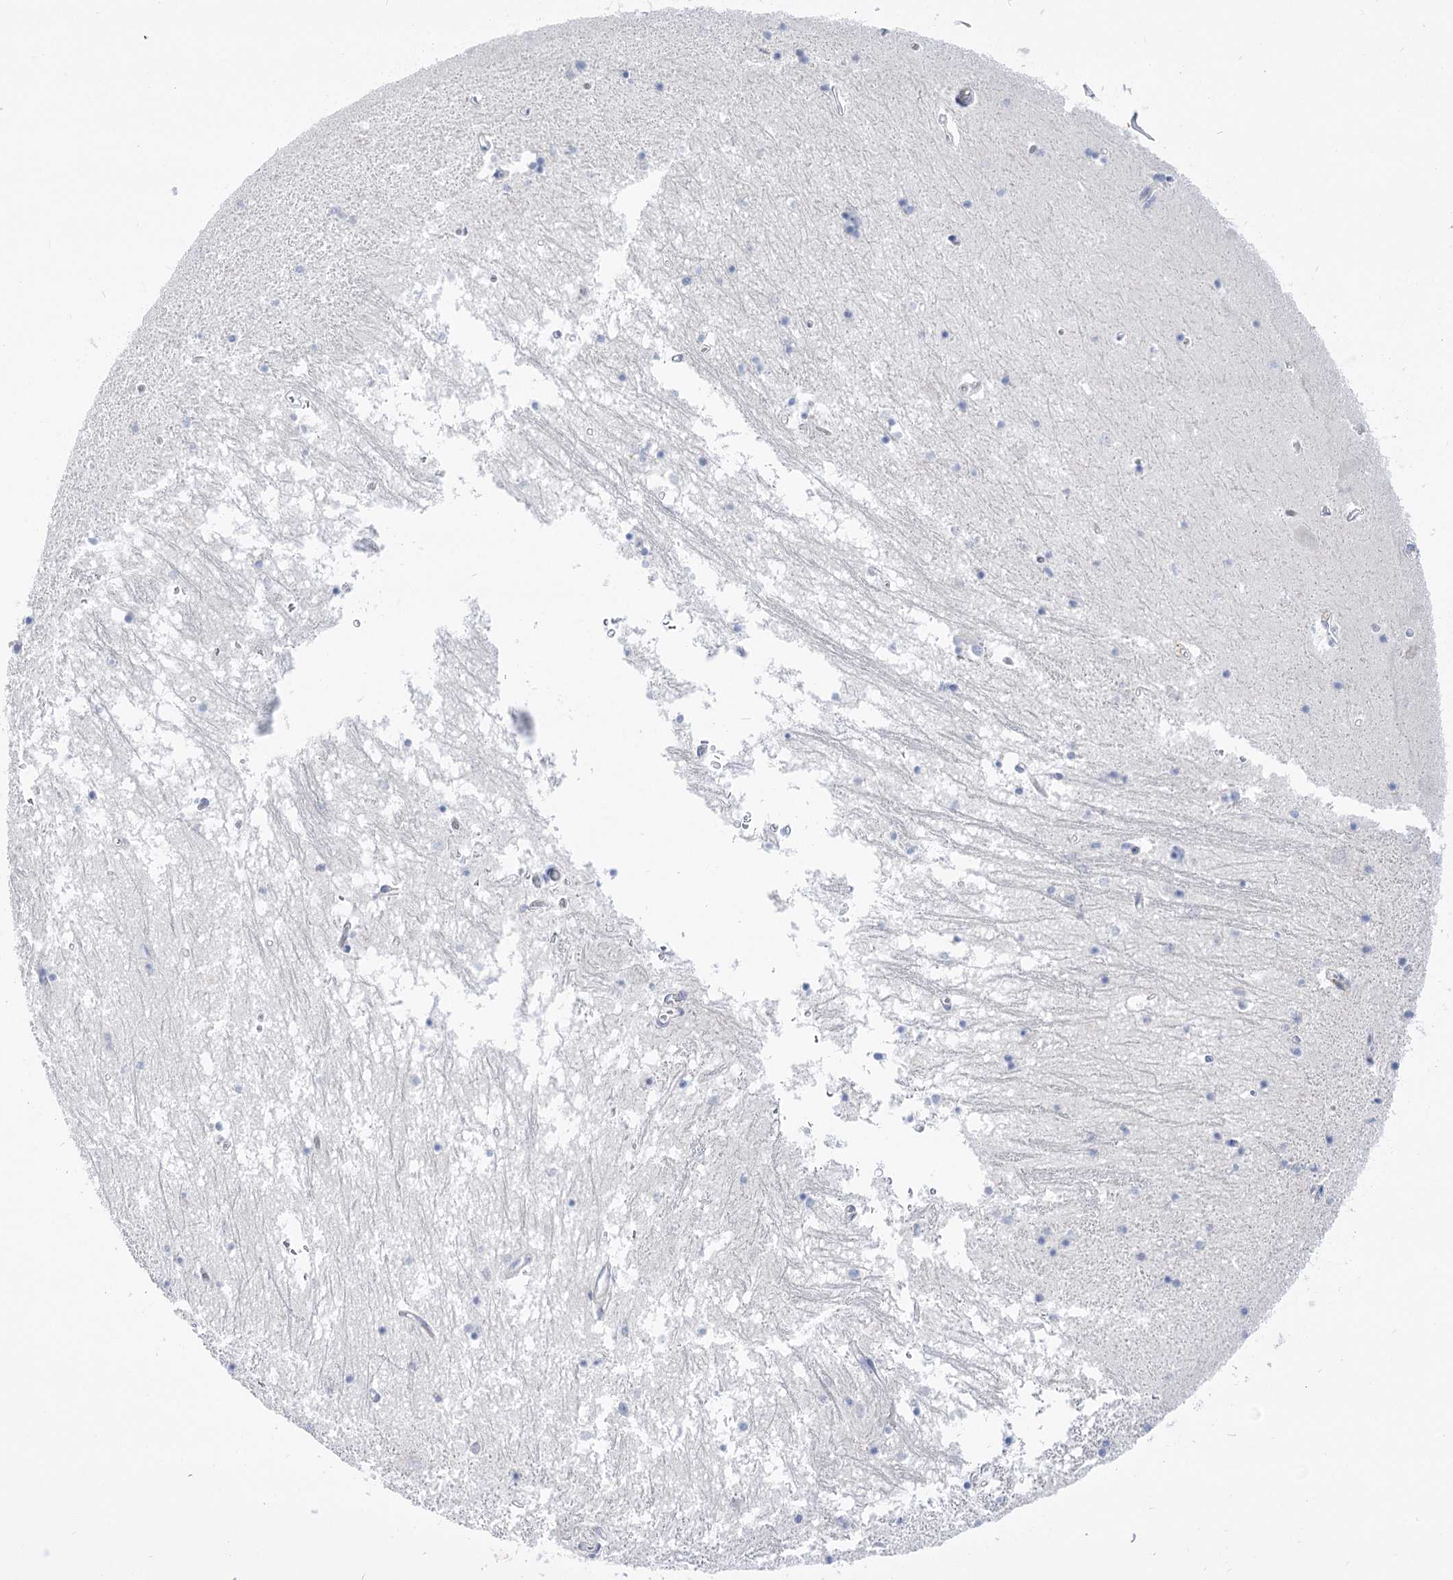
{"staining": {"intensity": "negative", "quantity": "none", "location": "none"}, "tissue": "hippocampus", "cell_type": "Glial cells", "image_type": "normal", "snomed": [{"axis": "morphology", "description": "Normal tissue, NOS"}, {"axis": "topography", "description": "Hippocampus"}], "caption": "A high-resolution photomicrograph shows IHC staining of benign hippocampus, which demonstrates no significant expression in glial cells.", "gene": "HELT", "patient": {"sex": "male", "age": 70}}